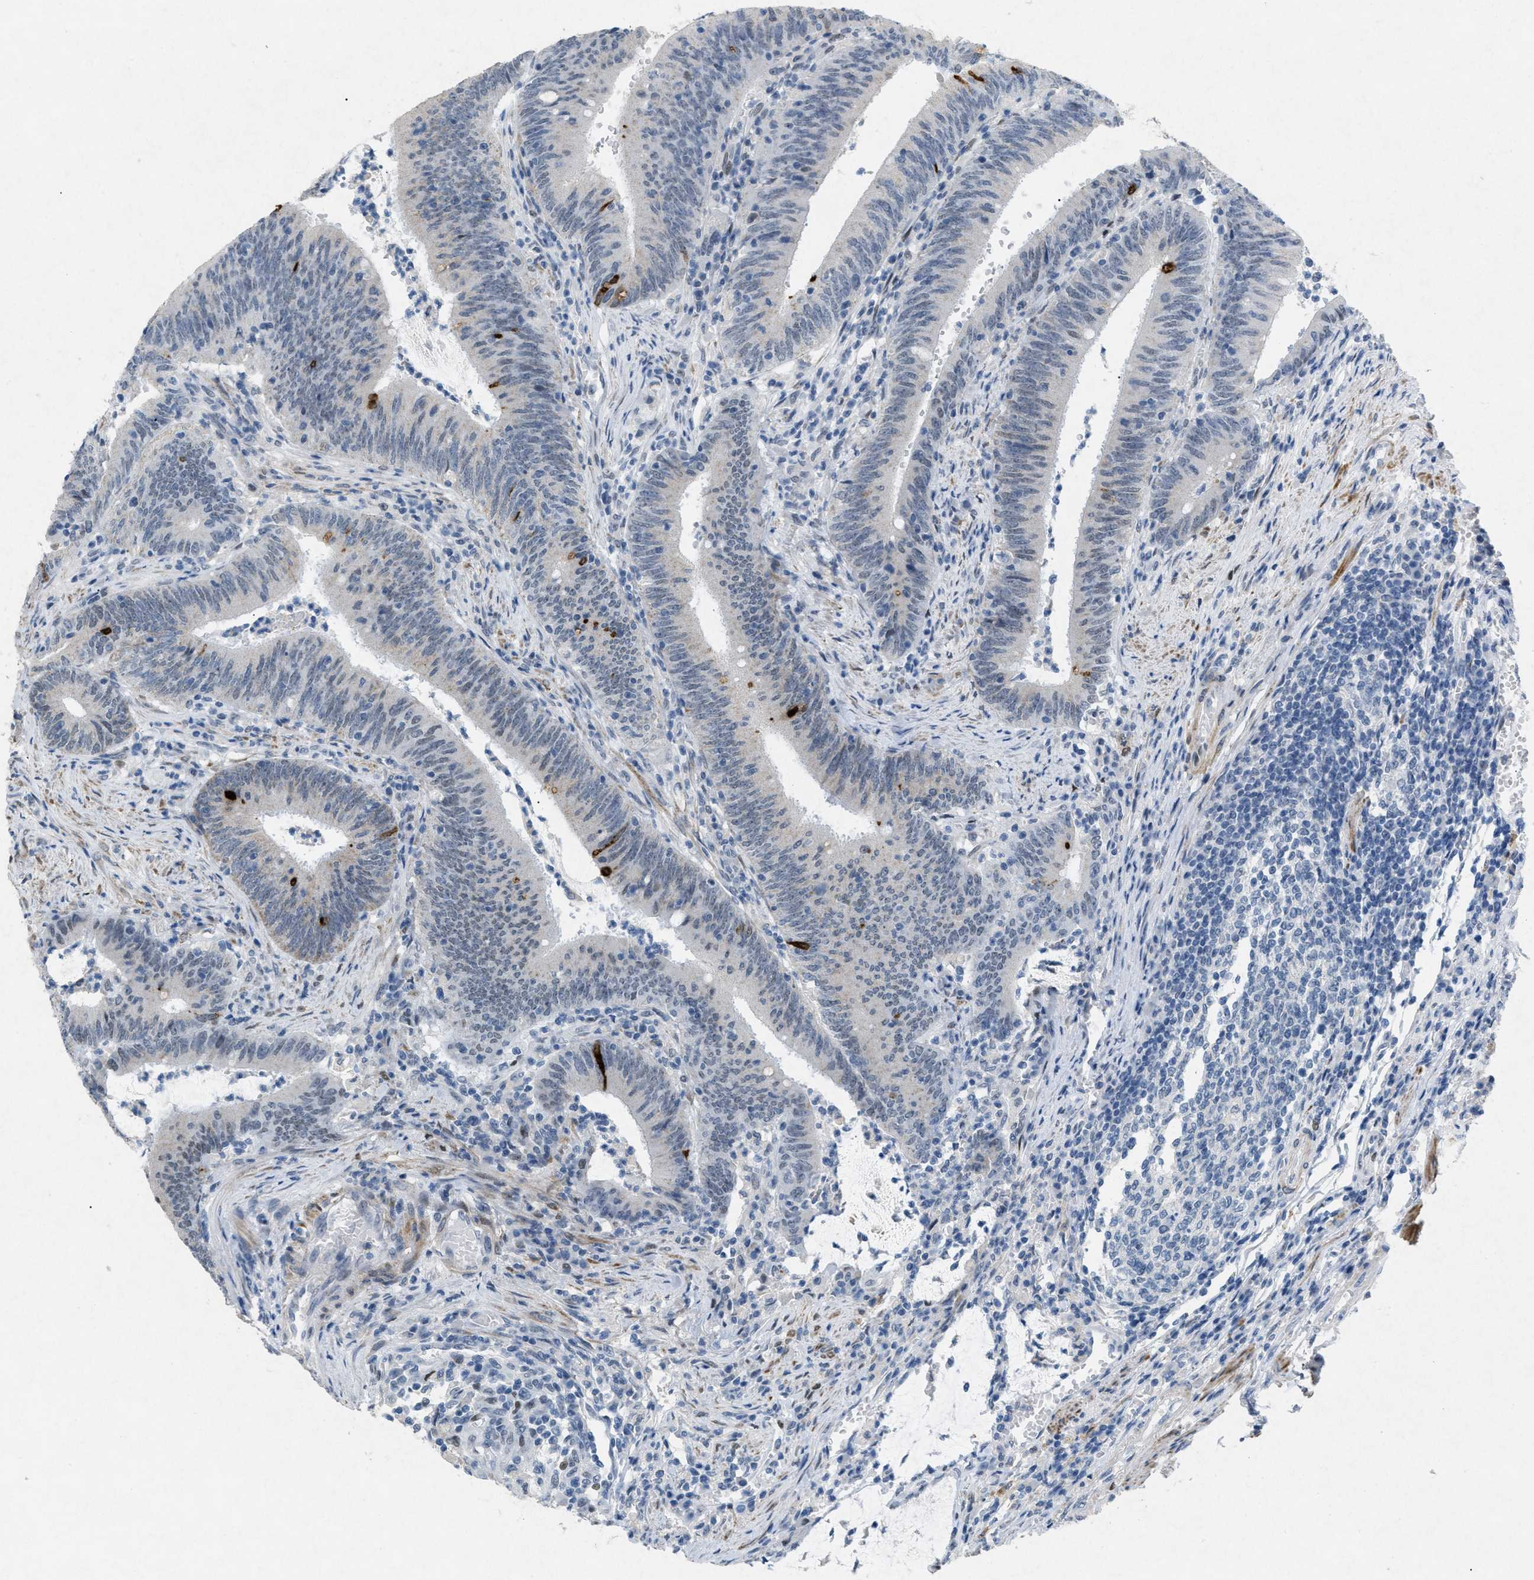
{"staining": {"intensity": "negative", "quantity": "none", "location": "none"}, "tissue": "colorectal cancer", "cell_type": "Tumor cells", "image_type": "cancer", "snomed": [{"axis": "morphology", "description": "Normal tissue, NOS"}, {"axis": "morphology", "description": "Adenocarcinoma, NOS"}, {"axis": "topography", "description": "Rectum"}], "caption": "A micrograph of human adenocarcinoma (colorectal) is negative for staining in tumor cells. Nuclei are stained in blue.", "gene": "TASOR", "patient": {"sex": "female", "age": 66}}